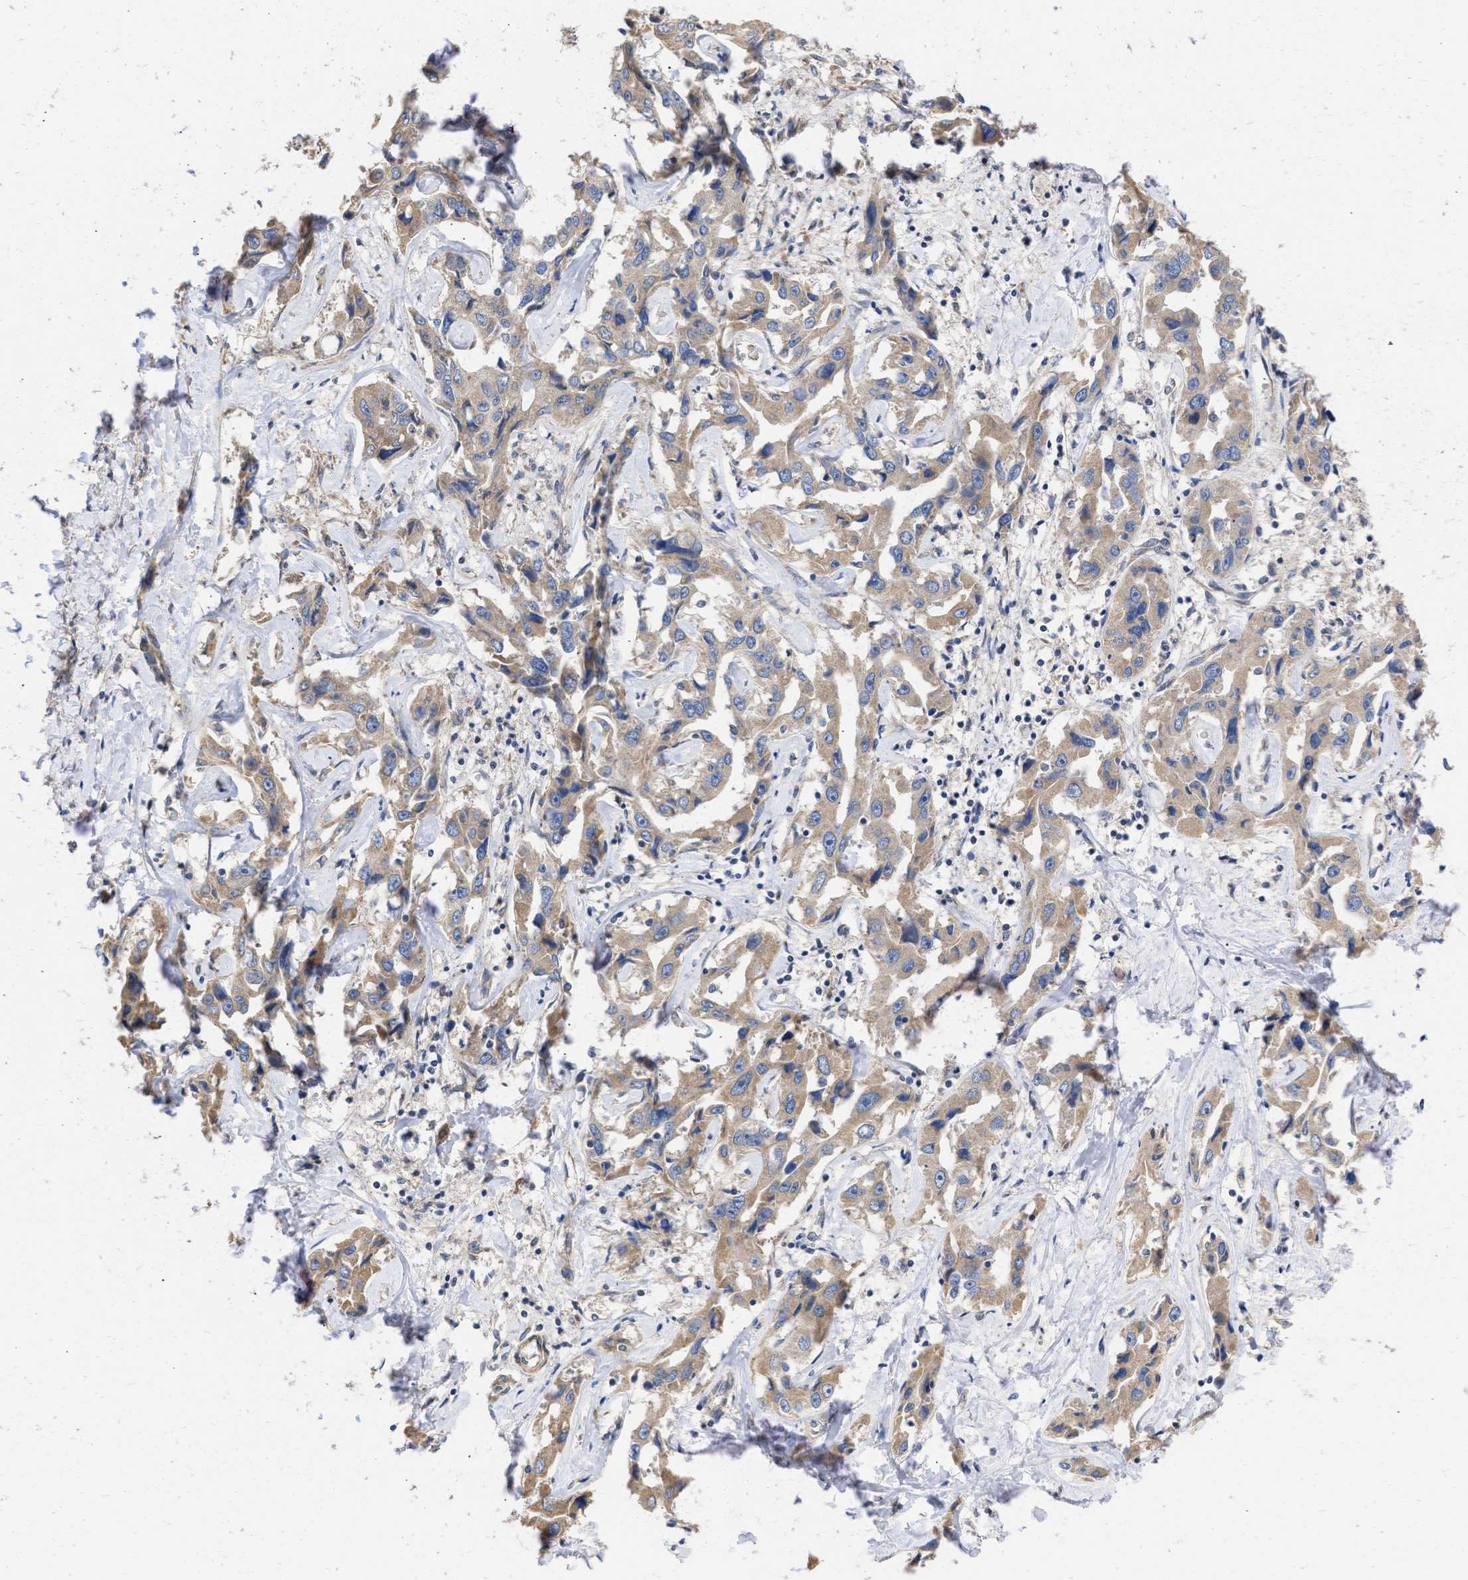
{"staining": {"intensity": "weak", "quantity": ">75%", "location": "cytoplasmic/membranous"}, "tissue": "liver cancer", "cell_type": "Tumor cells", "image_type": "cancer", "snomed": [{"axis": "morphology", "description": "Cholangiocarcinoma"}, {"axis": "topography", "description": "Liver"}], "caption": "IHC staining of liver cholangiocarcinoma, which exhibits low levels of weak cytoplasmic/membranous expression in approximately >75% of tumor cells indicating weak cytoplasmic/membranous protein staining. The staining was performed using DAB (brown) for protein detection and nuclei were counterstained in hematoxylin (blue).", "gene": "MAP2K3", "patient": {"sex": "male", "age": 59}}